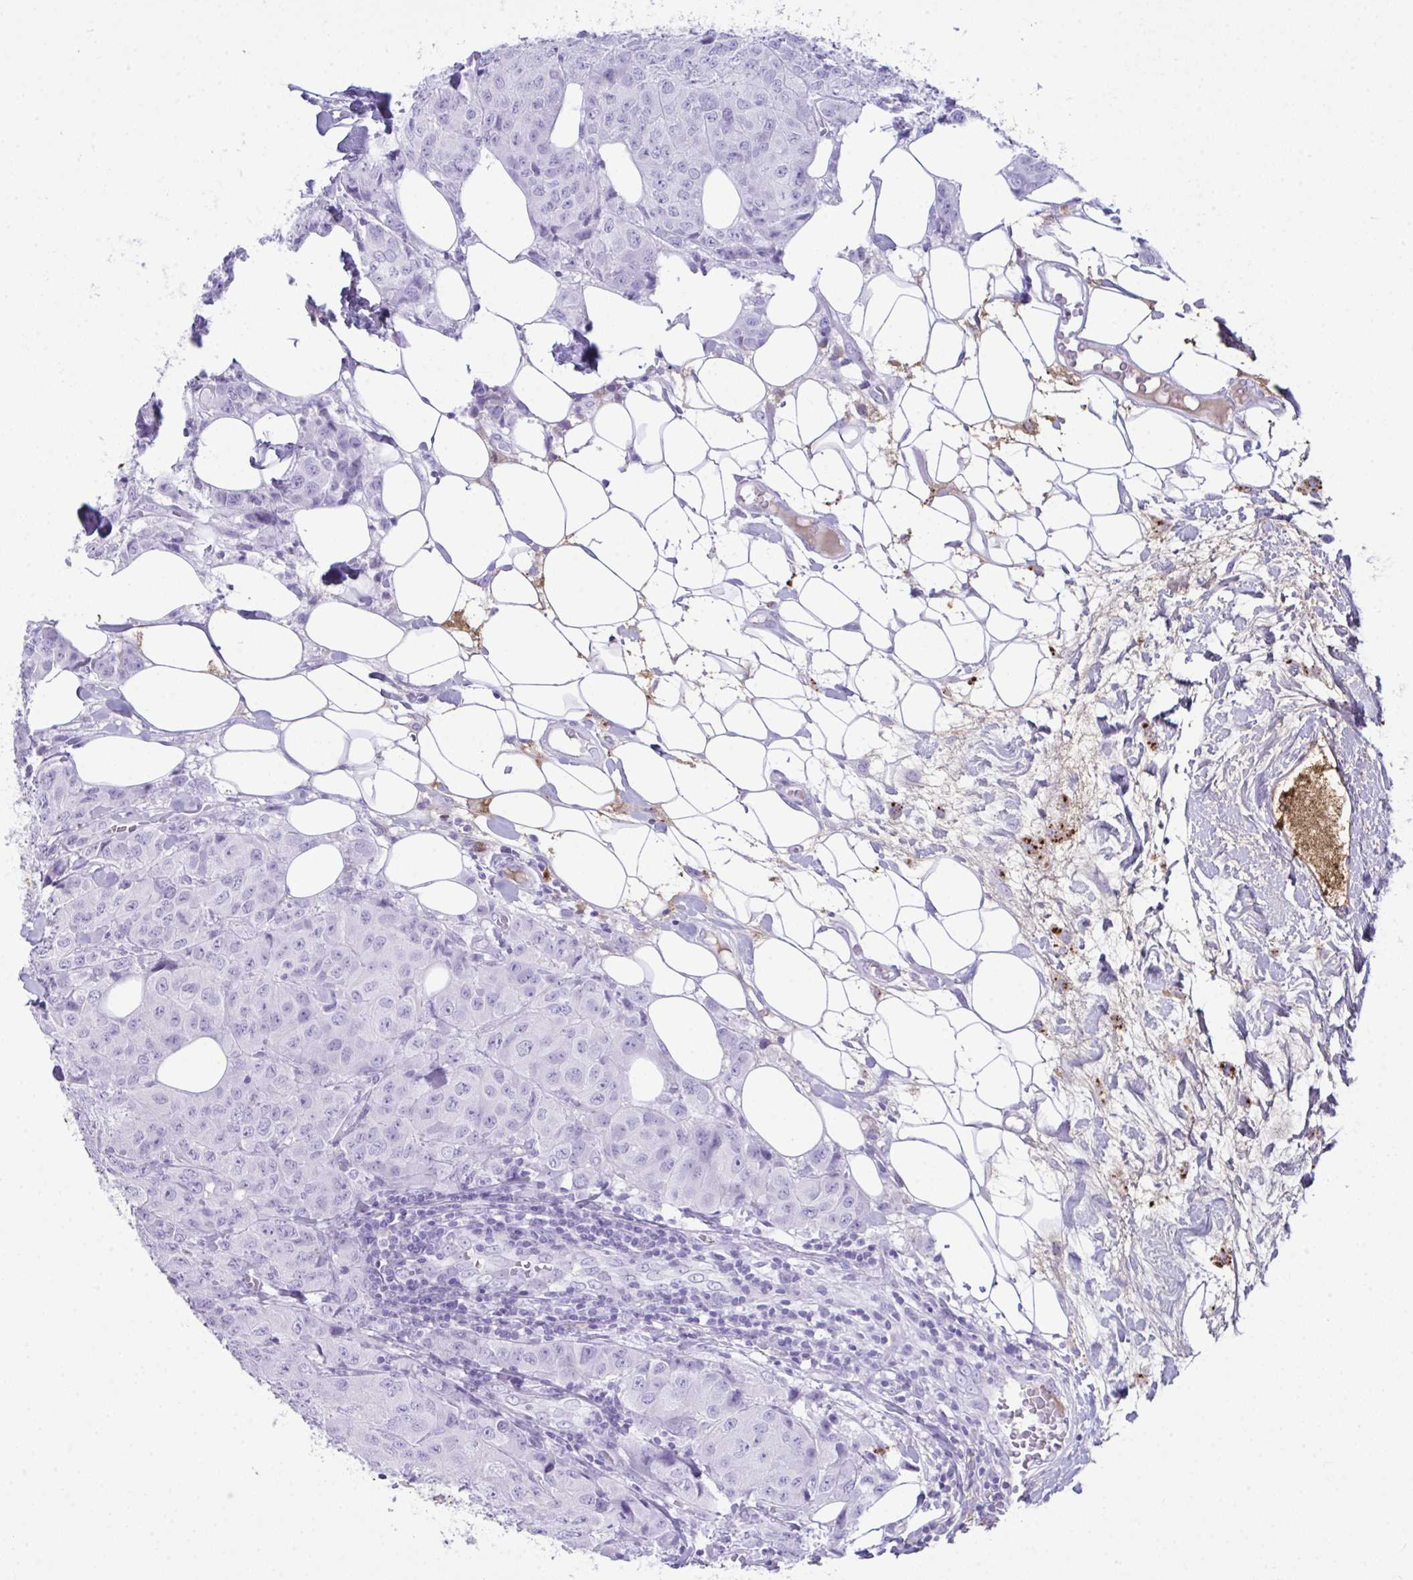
{"staining": {"intensity": "negative", "quantity": "none", "location": "none"}, "tissue": "breast cancer", "cell_type": "Tumor cells", "image_type": "cancer", "snomed": [{"axis": "morphology", "description": "Duct carcinoma"}, {"axis": "topography", "description": "Breast"}], "caption": "This is a micrograph of IHC staining of infiltrating ductal carcinoma (breast), which shows no staining in tumor cells. (Immunohistochemistry (ihc), brightfield microscopy, high magnification).", "gene": "JCHAIN", "patient": {"sex": "female", "age": 43}}